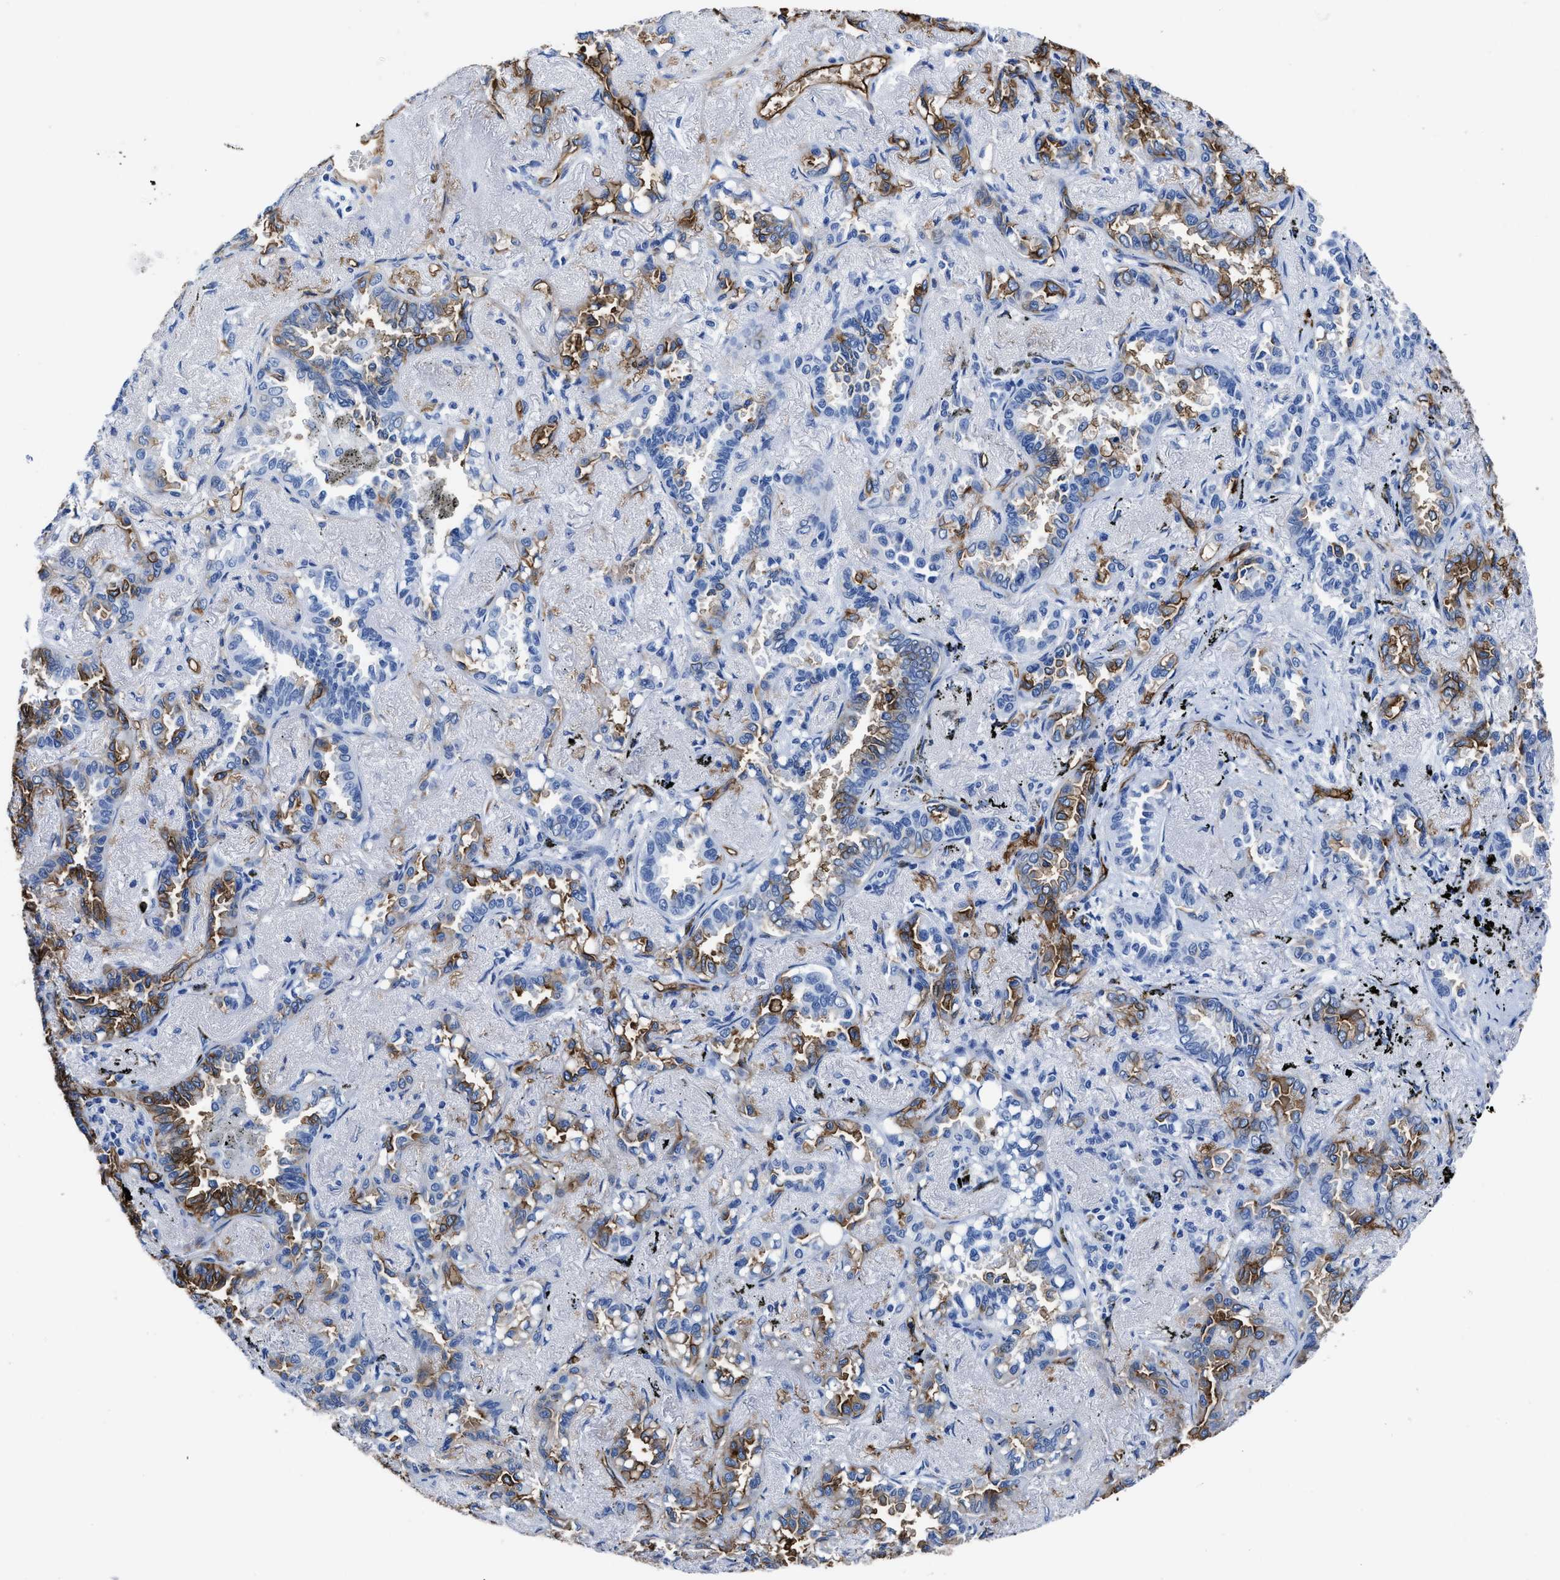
{"staining": {"intensity": "moderate", "quantity": "25%-75%", "location": "cytoplasmic/membranous"}, "tissue": "lung cancer", "cell_type": "Tumor cells", "image_type": "cancer", "snomed": [{"axis": "morphology", "description": "Adenocarcinoma, NOS"}, {"axis": "topography", "description": "Lung"}], "caption": "Protein expression analysis of lung cancer displays moderate cytoplasmic/membranous positivity in approximately 25%-75% of tumor cells.", "gene": "AQP1", "patient": {"sex": "male", "age": 59}}